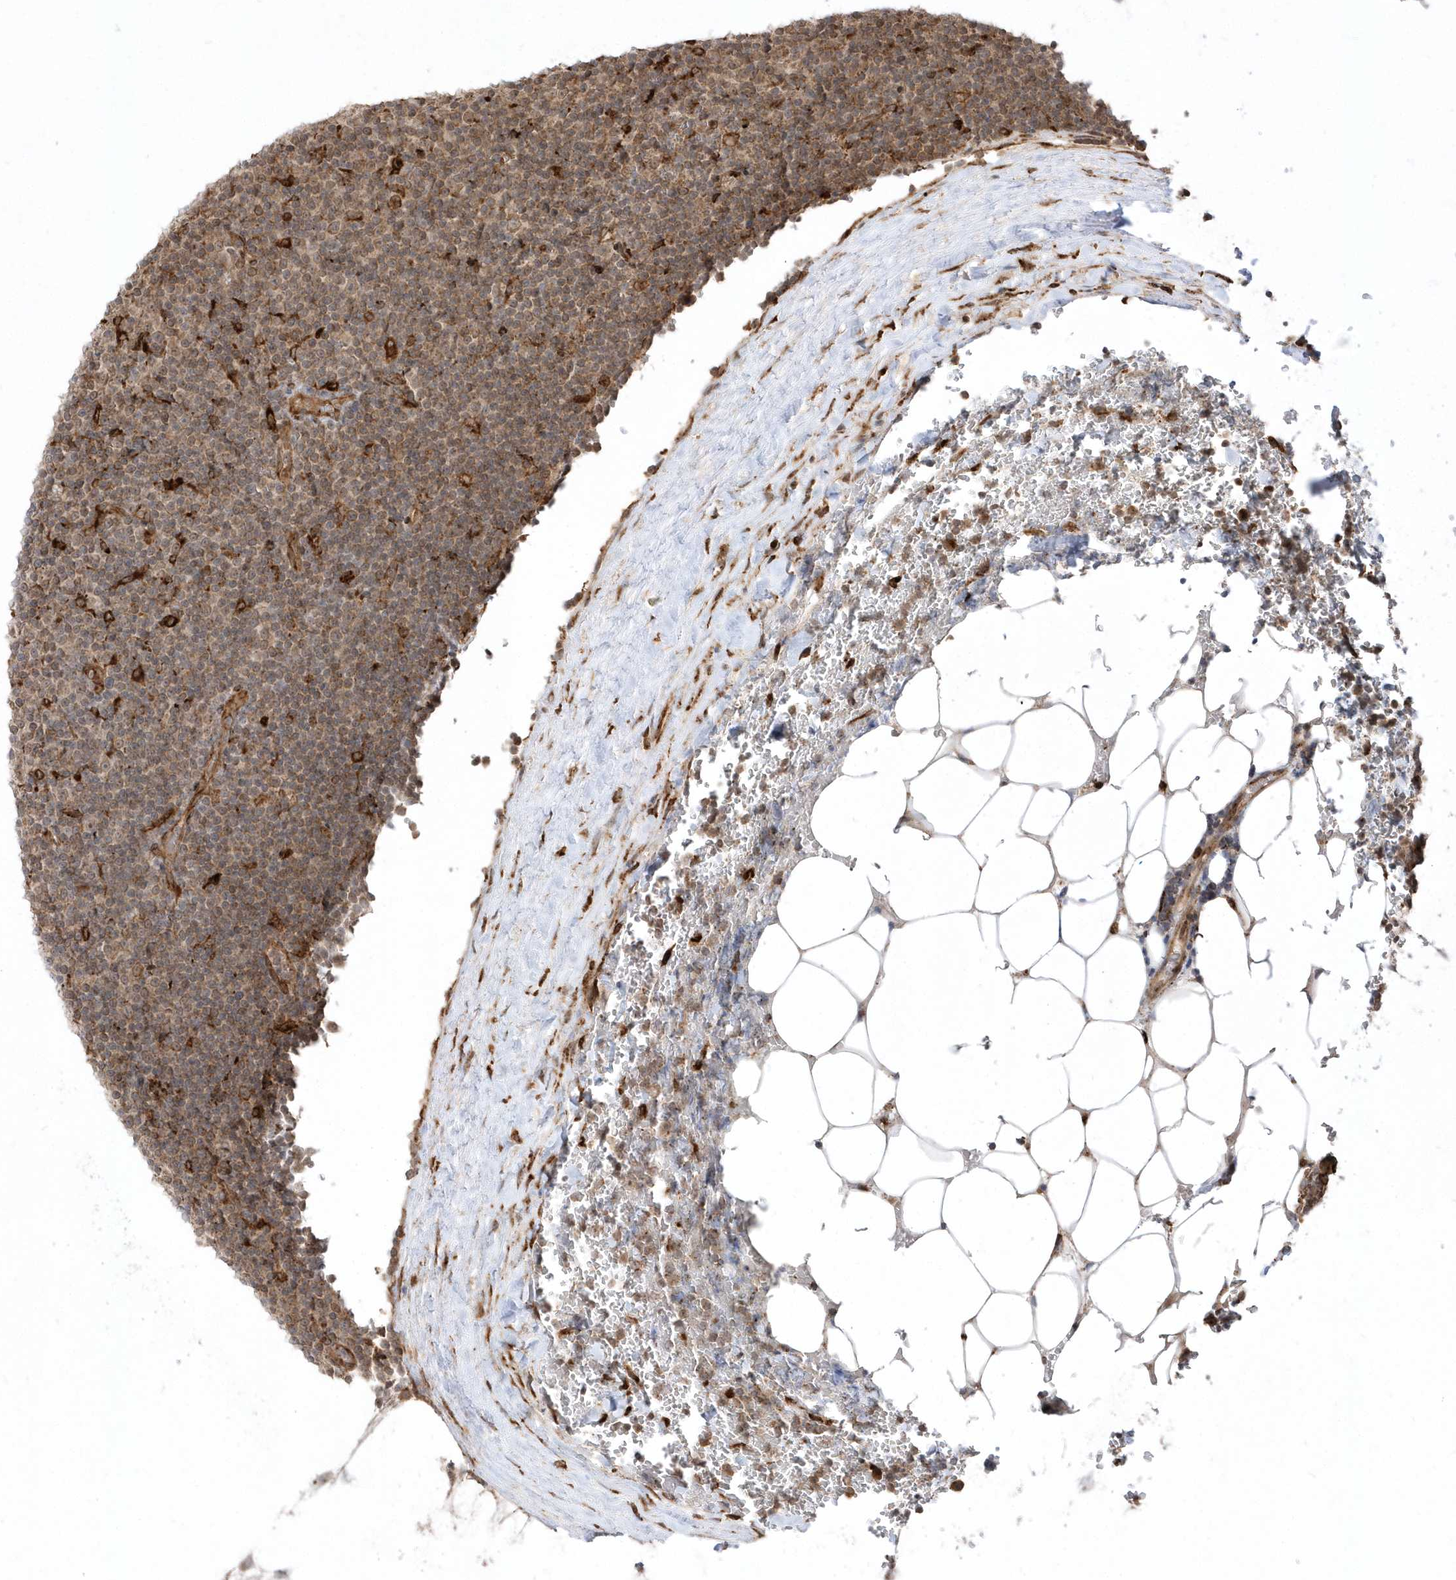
{"staining": {"intensity": "moderate", "quantity": "25%-75%", "location": "cytoplasmic/membranous,nuclear"}, "tissue": "lymphoma", "cell_type": "Tumor cells", "image_type": "cancer", "snomed": [{"axis": "morphology", "description": "Malignant lymphoma, non-Hodgkin's type, Low grade"}, {"axis": "topography", "description": "Lymph node"}], "caption": "DAB immunohistochemical staining of human low-grade malignant lymphoma, non-Hodgkin's type demonstrates moderate cytoplasmic/membranous and nuclear protein expression in about 25%-75% of tumor cells.", "gene": "EPC2", "patient": {"sex": "female", "age": 67}}